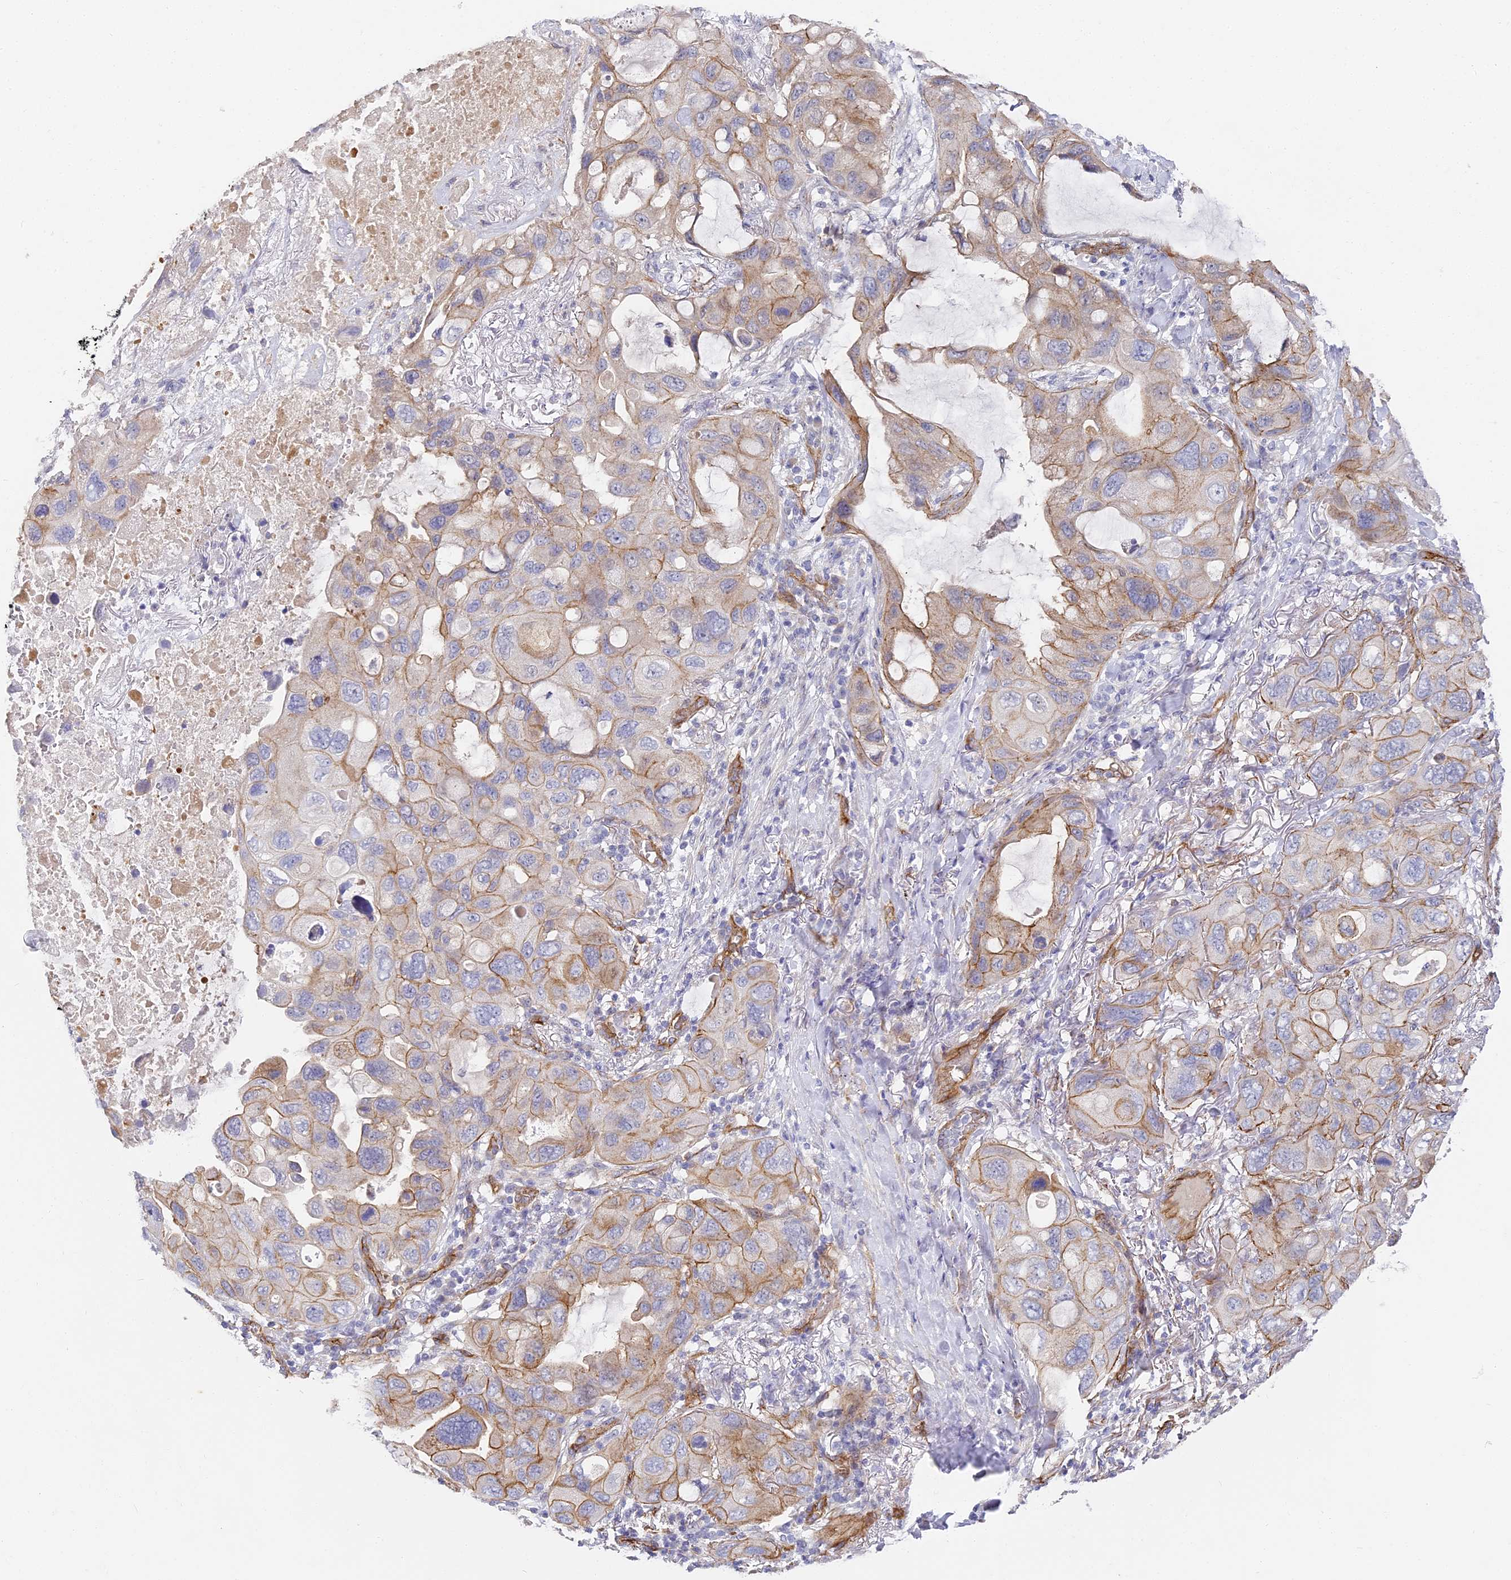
{"staining": {"intensity": "weak", "quantity": "25%-75%", "location": "cytoplasmic/membranous"}, "tissue": "lung cancer", "cell_type": "Tumor cells", "image_type": "cancer", "snomed": [{"axis": "morphology", "description": "Squamous cell carcinoma, NOS"}, {"axis": "topography", "description": "Lung"}], "caption": "Immunohistochemical staining of squamous cell carcinoma (lung) shows low levels of weak cytoplasmic/membranous expression in about 25%-75% of tumor cells.", "gene": "CCDC30", "patient": {"sex": "female", "age": 73}}